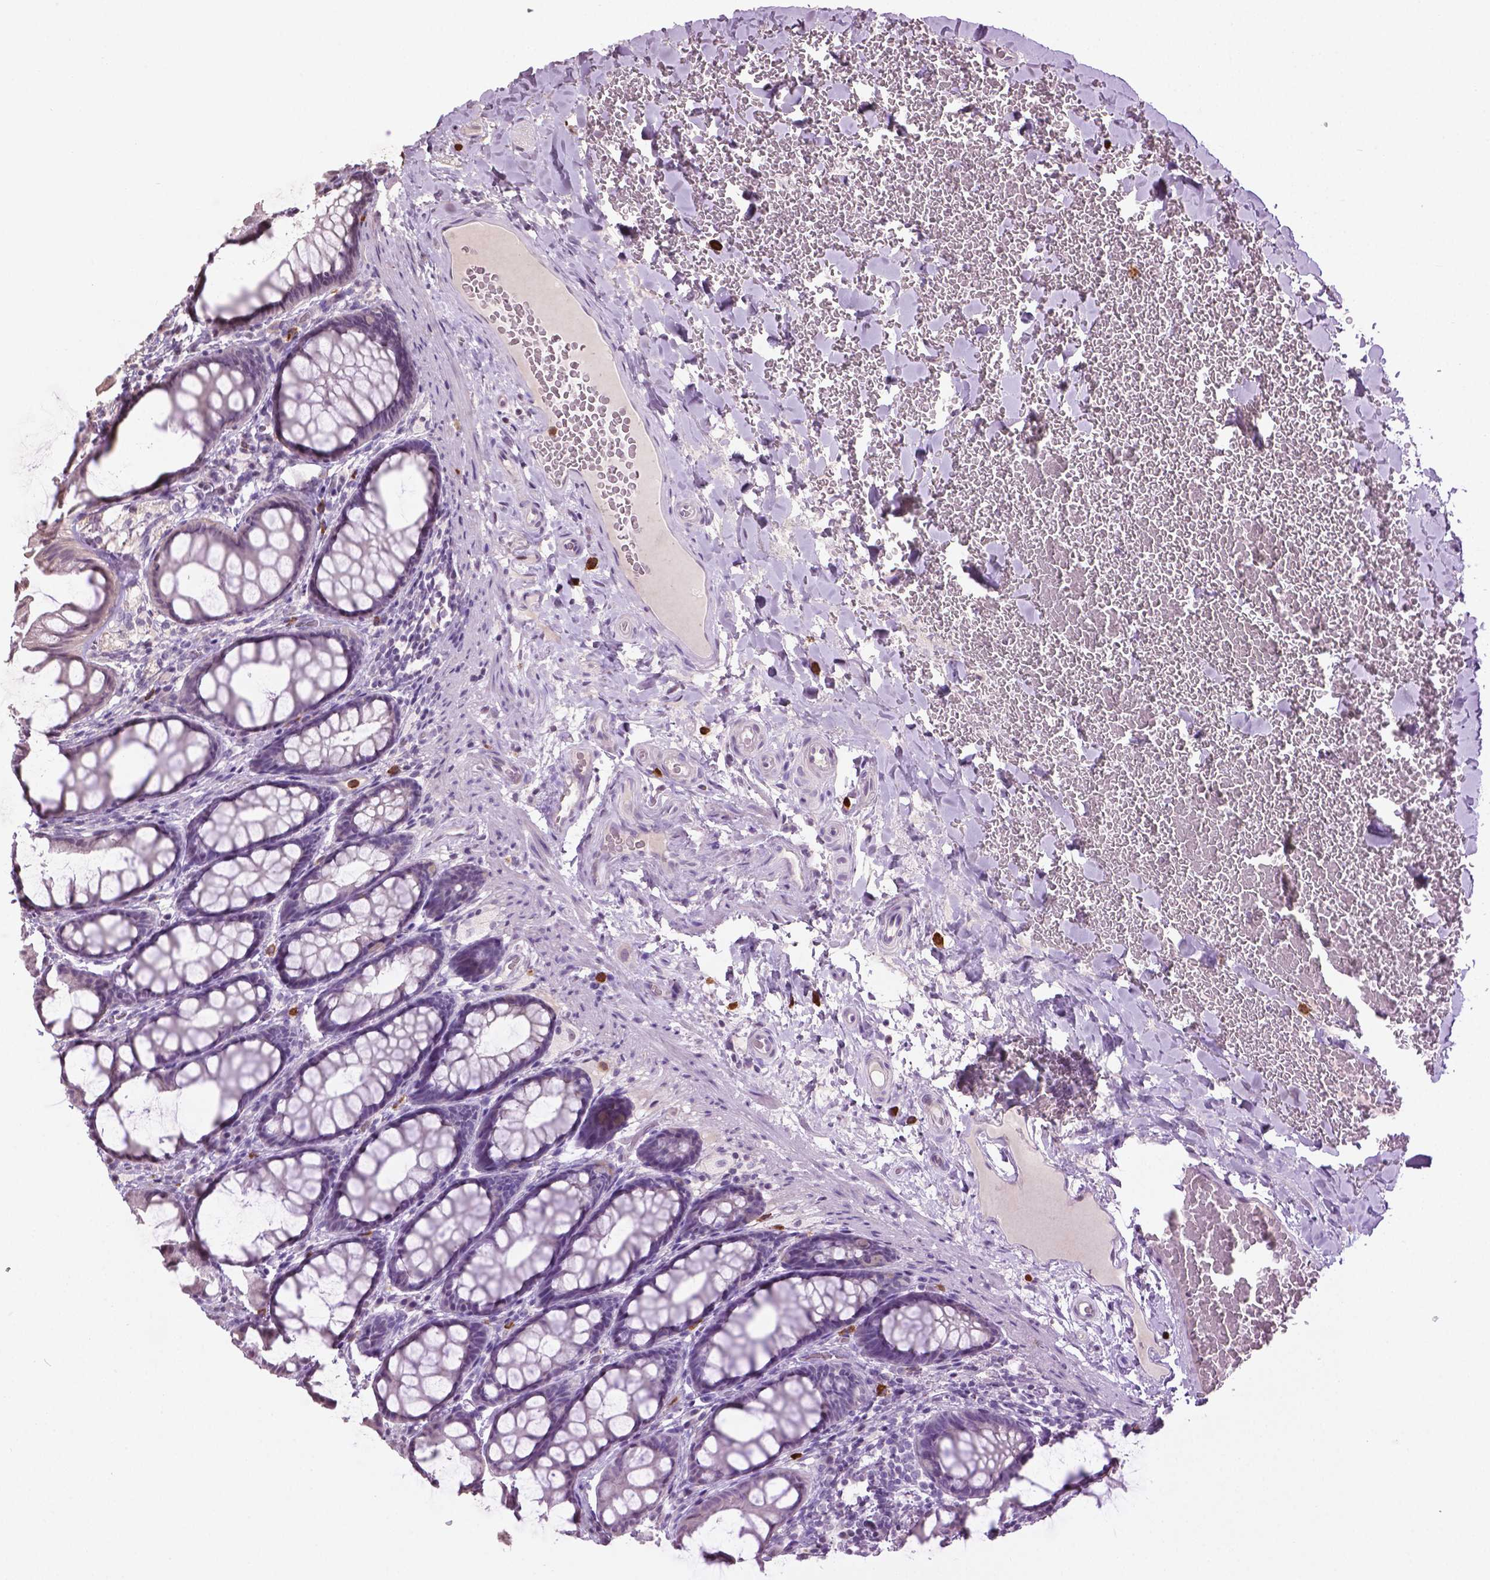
{"staining": {"intensity": "negative", "quantity": "none", "location": "none"}, "tissue": "colon", "cell_type": "Endothelial cells", "image_type": "normal", "snomed": [{"axis": "morphology", "description": "Normal tissue, NOS"}, {"axis": "topography", "description": "Colon"}], "caption": "A photomicrograph of human colon is negative for staining in endothelial cells. (DAB immunohistochemistry (IHC) with hematoxylin counter stain).", "gene": "NTNG2", "patient": {"sex": "male", "age": 47}}